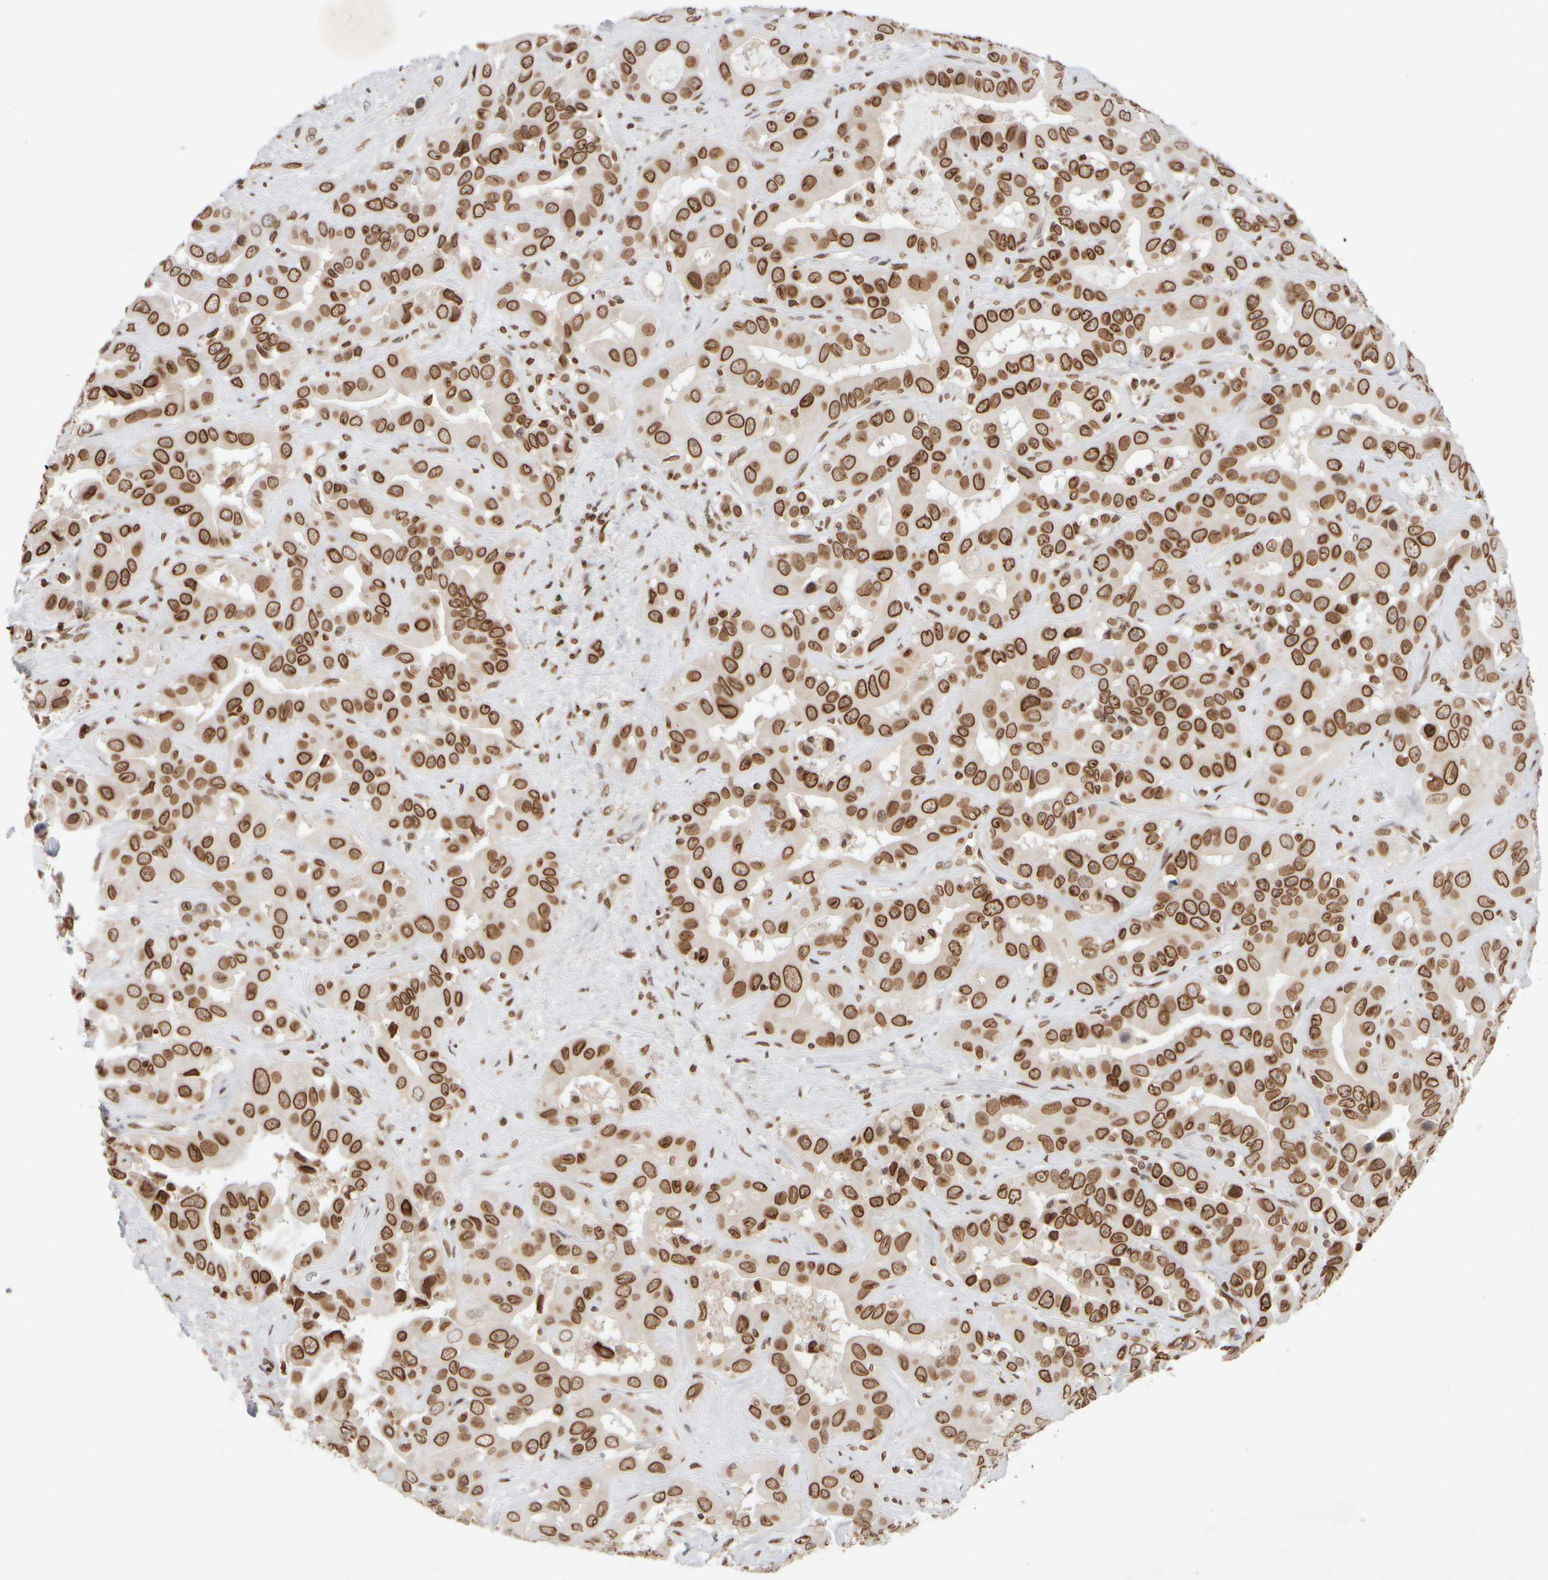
{"staining": {"intensity": "strong", "quantity": ">75%", "location": "cytoplasmic/membranous,nuclear"}, "tissue": "liver cancer", "cell_type": "Tumor cells", "image_type": "cancer", "snomed": [{"axis": "morphology", "description": "Cholangiocarcinoma"}, {"axis": "topography", "description": "Liver"}], "caption": "Protein expression analysis of liver cancer (cholangiocarcinoma) displays strong cytoplasmic/membranous and nuclear positivity in approximately >75% of tumor cells. The staining is performed using DAB brown chromogen to label protein expression. The nuclei are counter-stained blue using hematoxylin.", "gene": "ZC3HC1", "patient": {"sex": "female", "age": 52}}